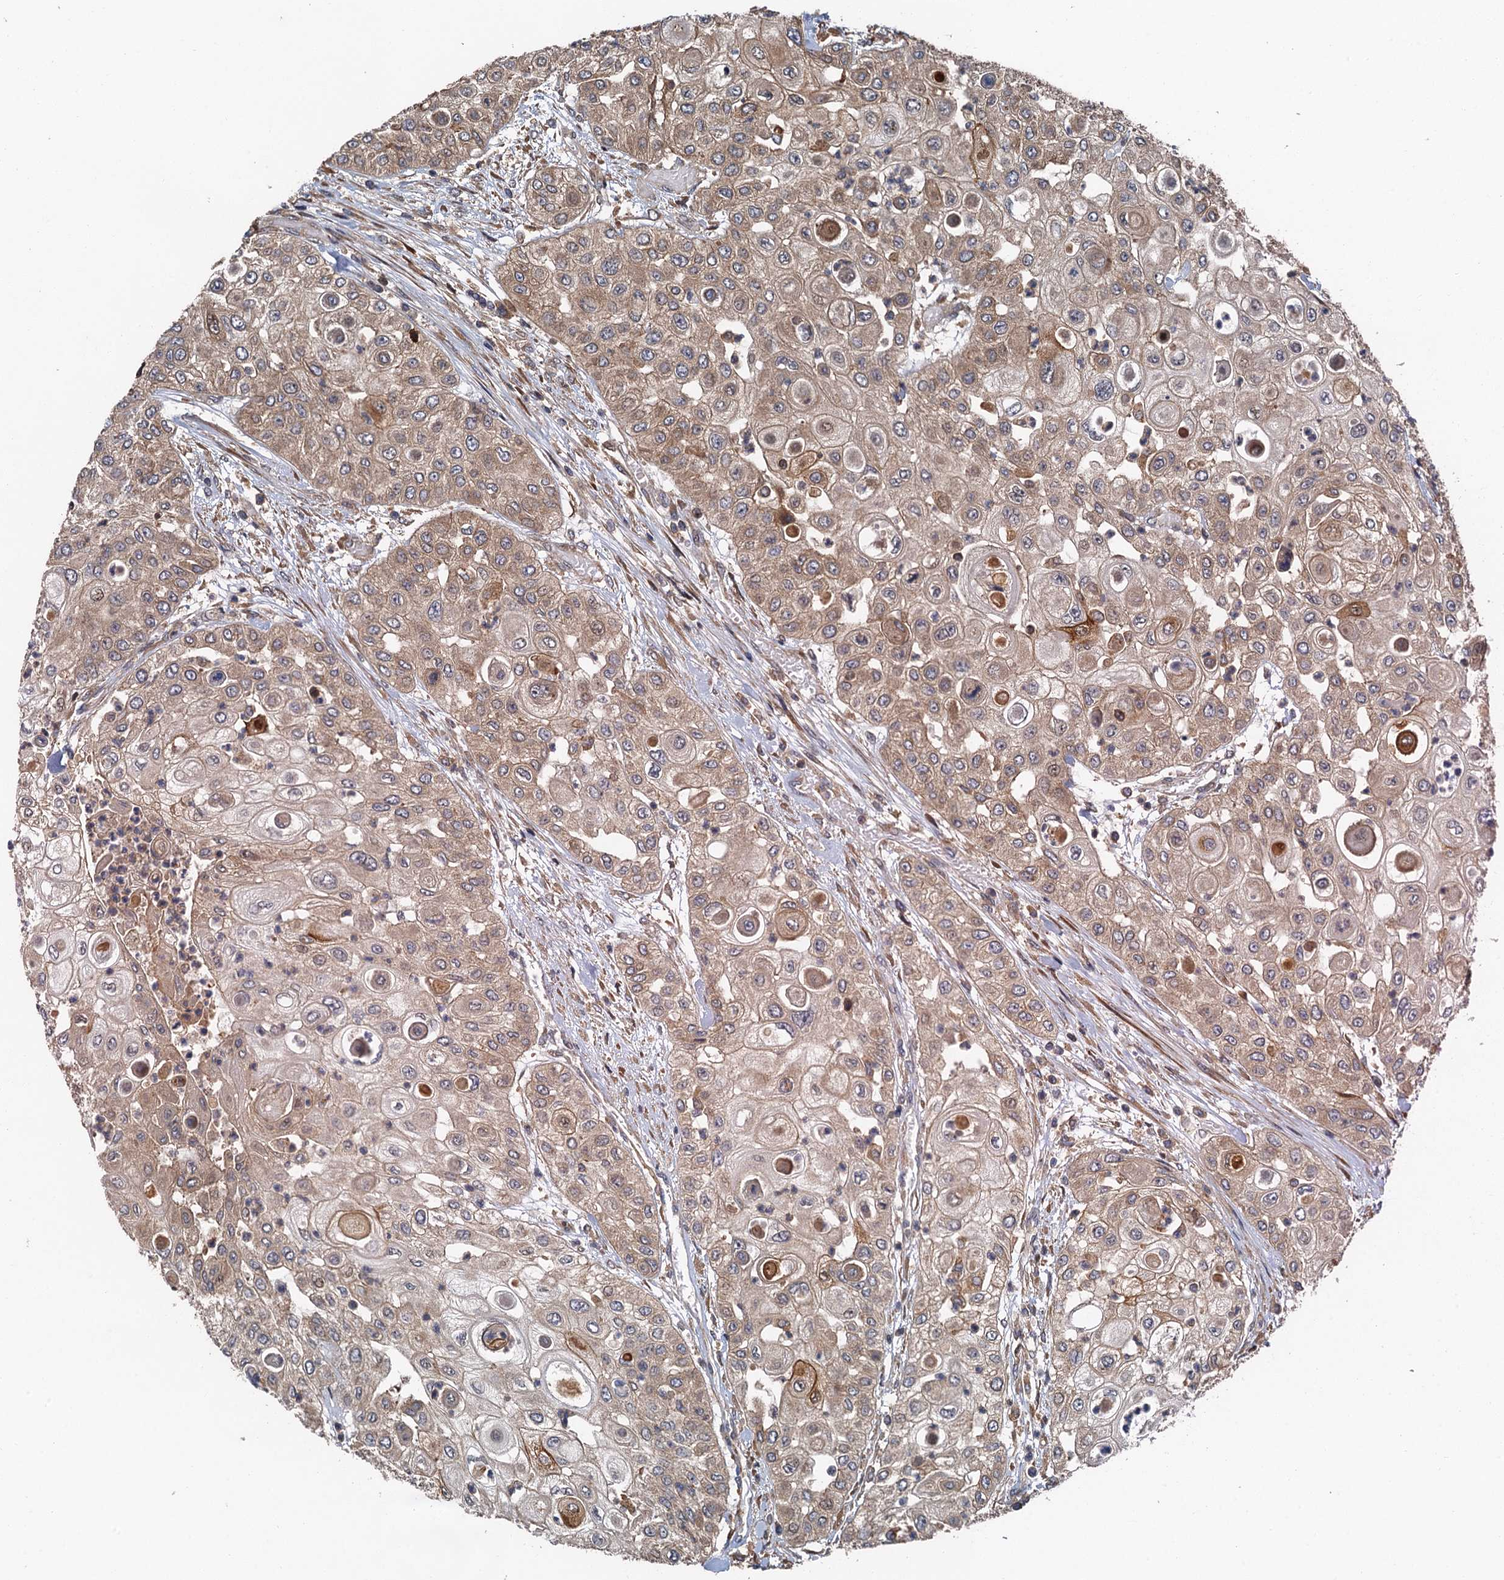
{"staining": {"intensity": "weak", "quantity": ">75%", "location": "cytoplasmic/membranous"}, "tissue": "urothelial cancer", "cell_type": "Tumor cells", "image_type": "cancer", "snomed": [{"axis": "morphology", "description": "Urothelial carcinoma, High grade"}, {"axis": "topography", "description": "Urinary bladder"}], "caption": "High-power microscopy captured an IHC micrograph of urothelial cancer, revealing weak cytoplasmic/membranous expression in about >75% of tumor cells.", "gene": "COG3", "patient": {"sex": "female", "age": 79}}